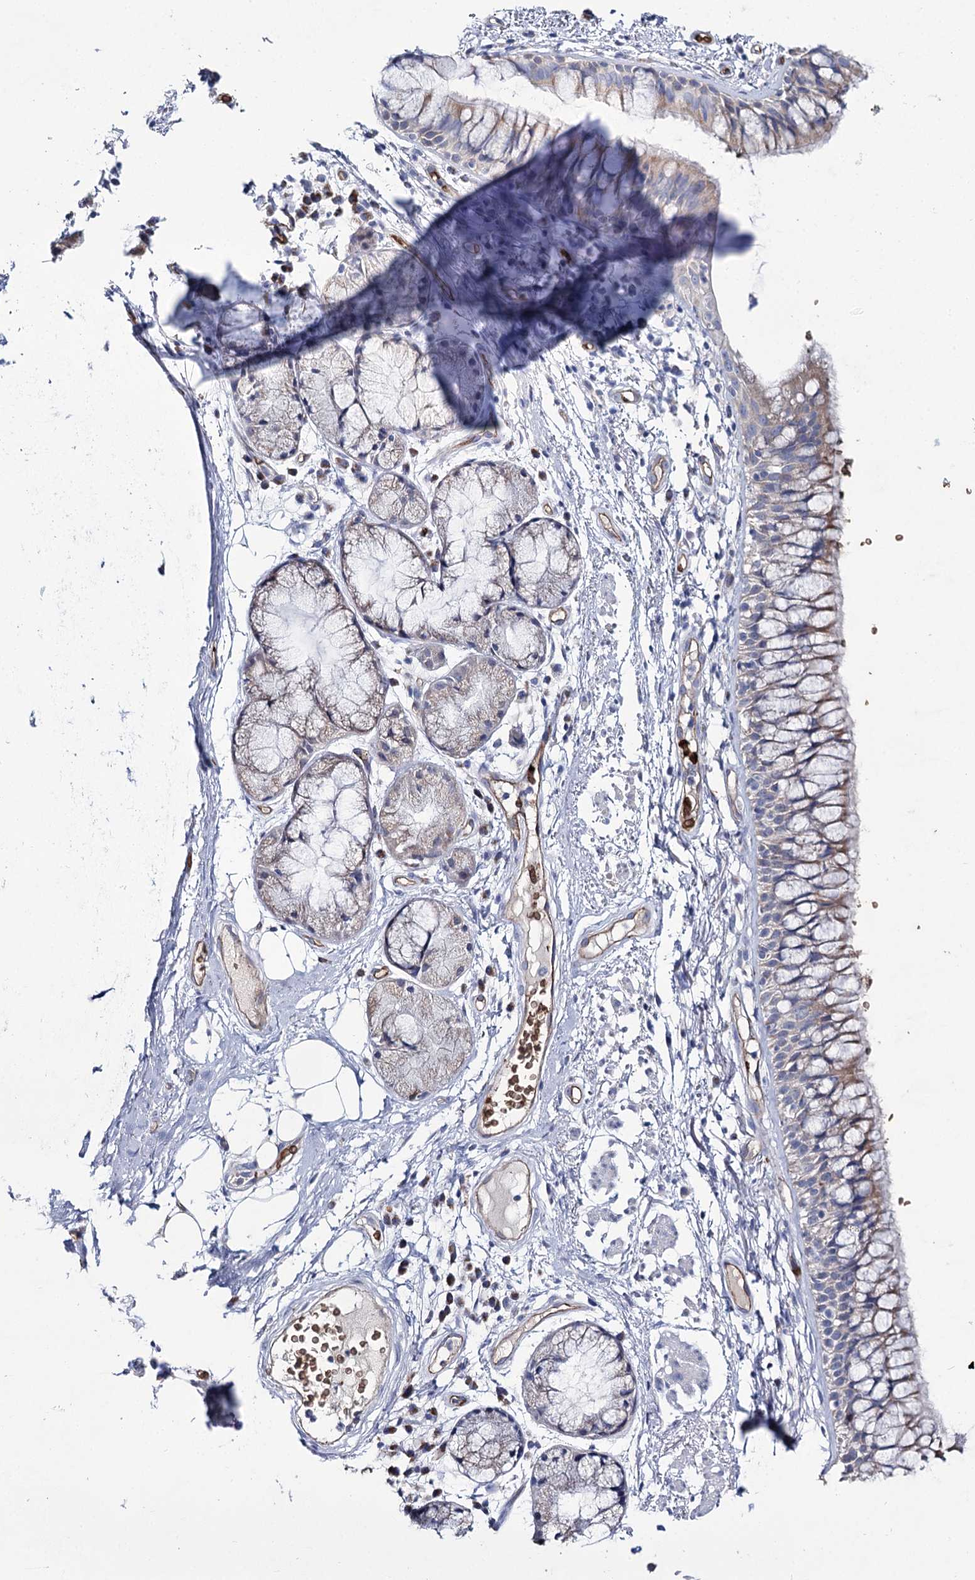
{"staining": {"intensity": "weak", "quantity": "25%-75%", "location": "cytoplasmic/membranous"}, "tissue": "bronchus", "cell_type": "Respiratory epithelial cells", "image_type": "normal", "snomed": [{"axis": "morphology", "description": "Normal tissue, NOS"}, {"axis": "topography", "description": "Cartilage tissue"}, {"axis": "topography", "description": "Bronchus"}], "caption": "About 25%-75% of respiratory epithelial cells in normal human bronchus exhibit weak cytoplasmic/membranous protein positivity as visualized by brown immunohistochemical staining.", "gene": "GBF1", "patient": {"sex": "female", "age": 73}}